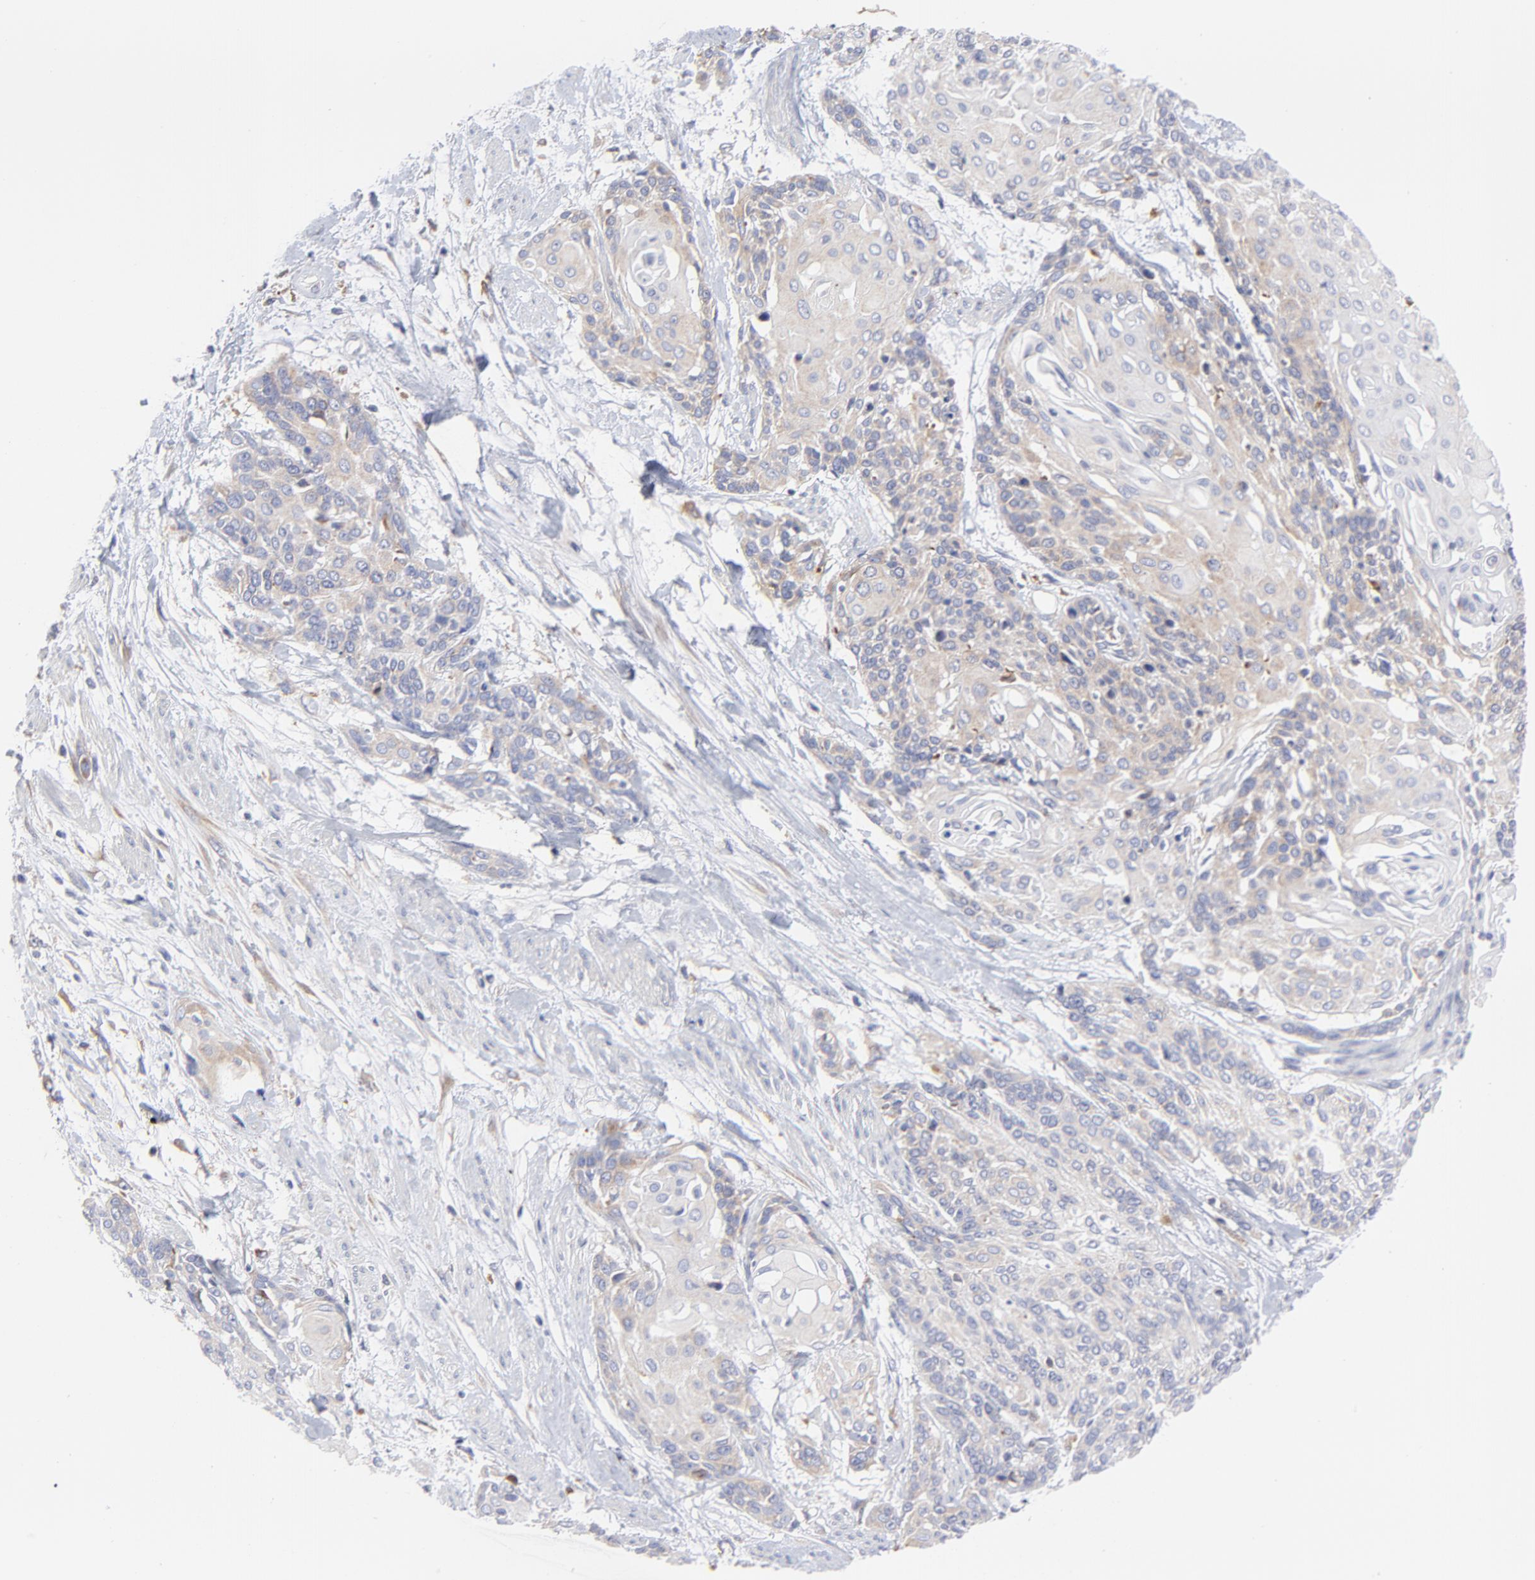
{"staining": {"intensity": "weak", "quantity": "25%-75%", "location": "cytoplasmic/membranous"}, "tissue": "cervical cancer", "cell_type": "Tumor cells", "image_type": "cancer", "snomed": [{"axis": "morphology", "description": "Squamous cell carcinoma, NOS"}, {"axis": "topography", "description": "Cervix"}], "caption": "A histopathology image of human cervical cancer stained for a protein displays weak cytoplasmic/membranous brown staining in tumor cells.", "gene": "MOSPD2", "patient": {"sex": "female", "age": 57}}